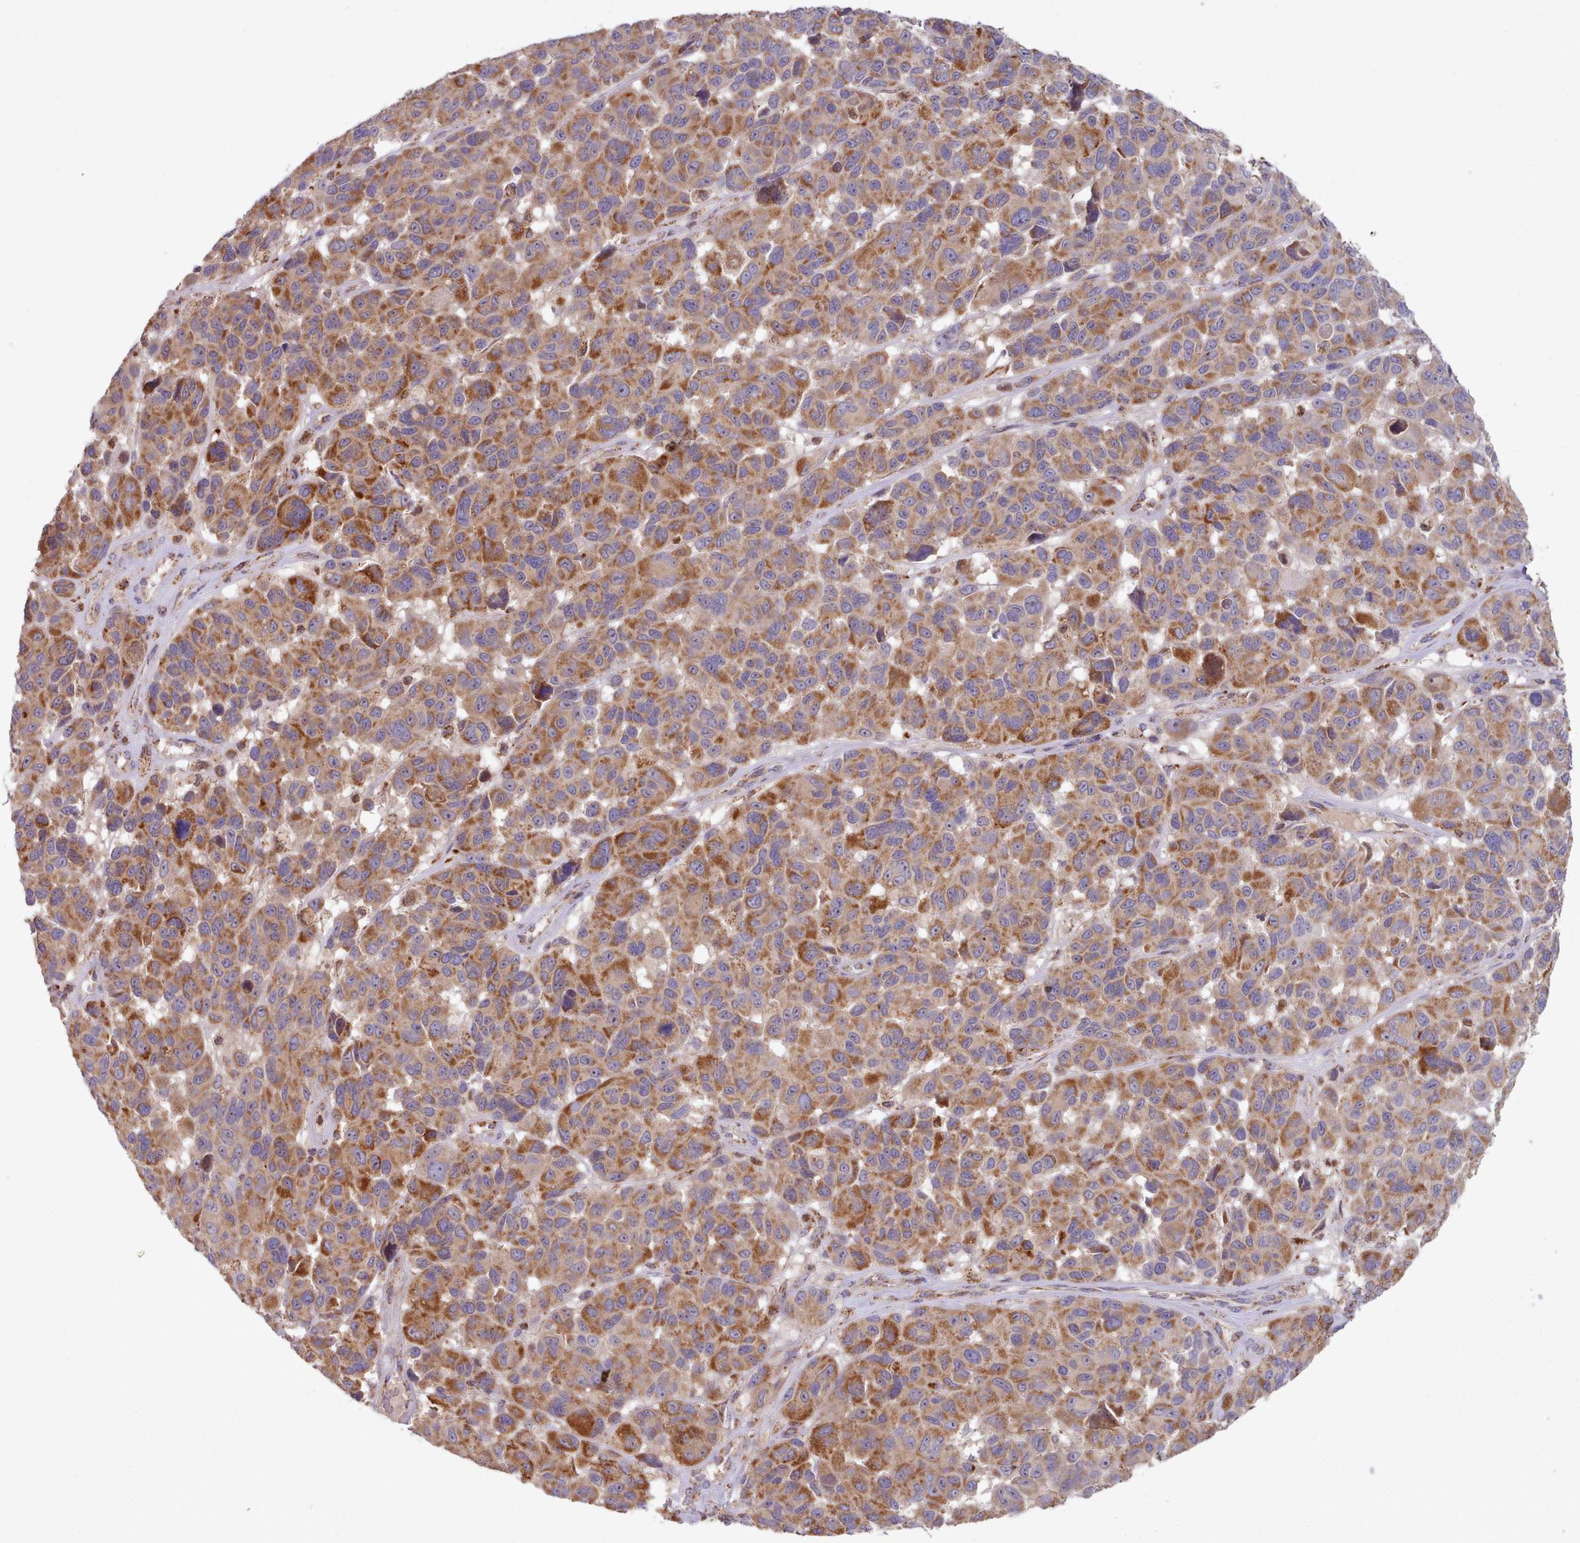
{"staining": {"intensity": "moderate", "quantity": ">75%", "location": "cytoplasmic/membranous"}, "tissue": "melanoma", "cell_type": "Tumor cells", "image_type": "cancer", "snomed": [{"axis": "morphology", "description": "Malignant melanoma, NOS"}, {"axis": "topography", "description": "Skin"}], "caption": "A histopathology image of malignant melanoma stained for a protein reveals moderate cytoplasmic/membranous brown staining in tumor cells.", "gene": "HSDL2", "patient": {"sex": "female", "age": 66}}